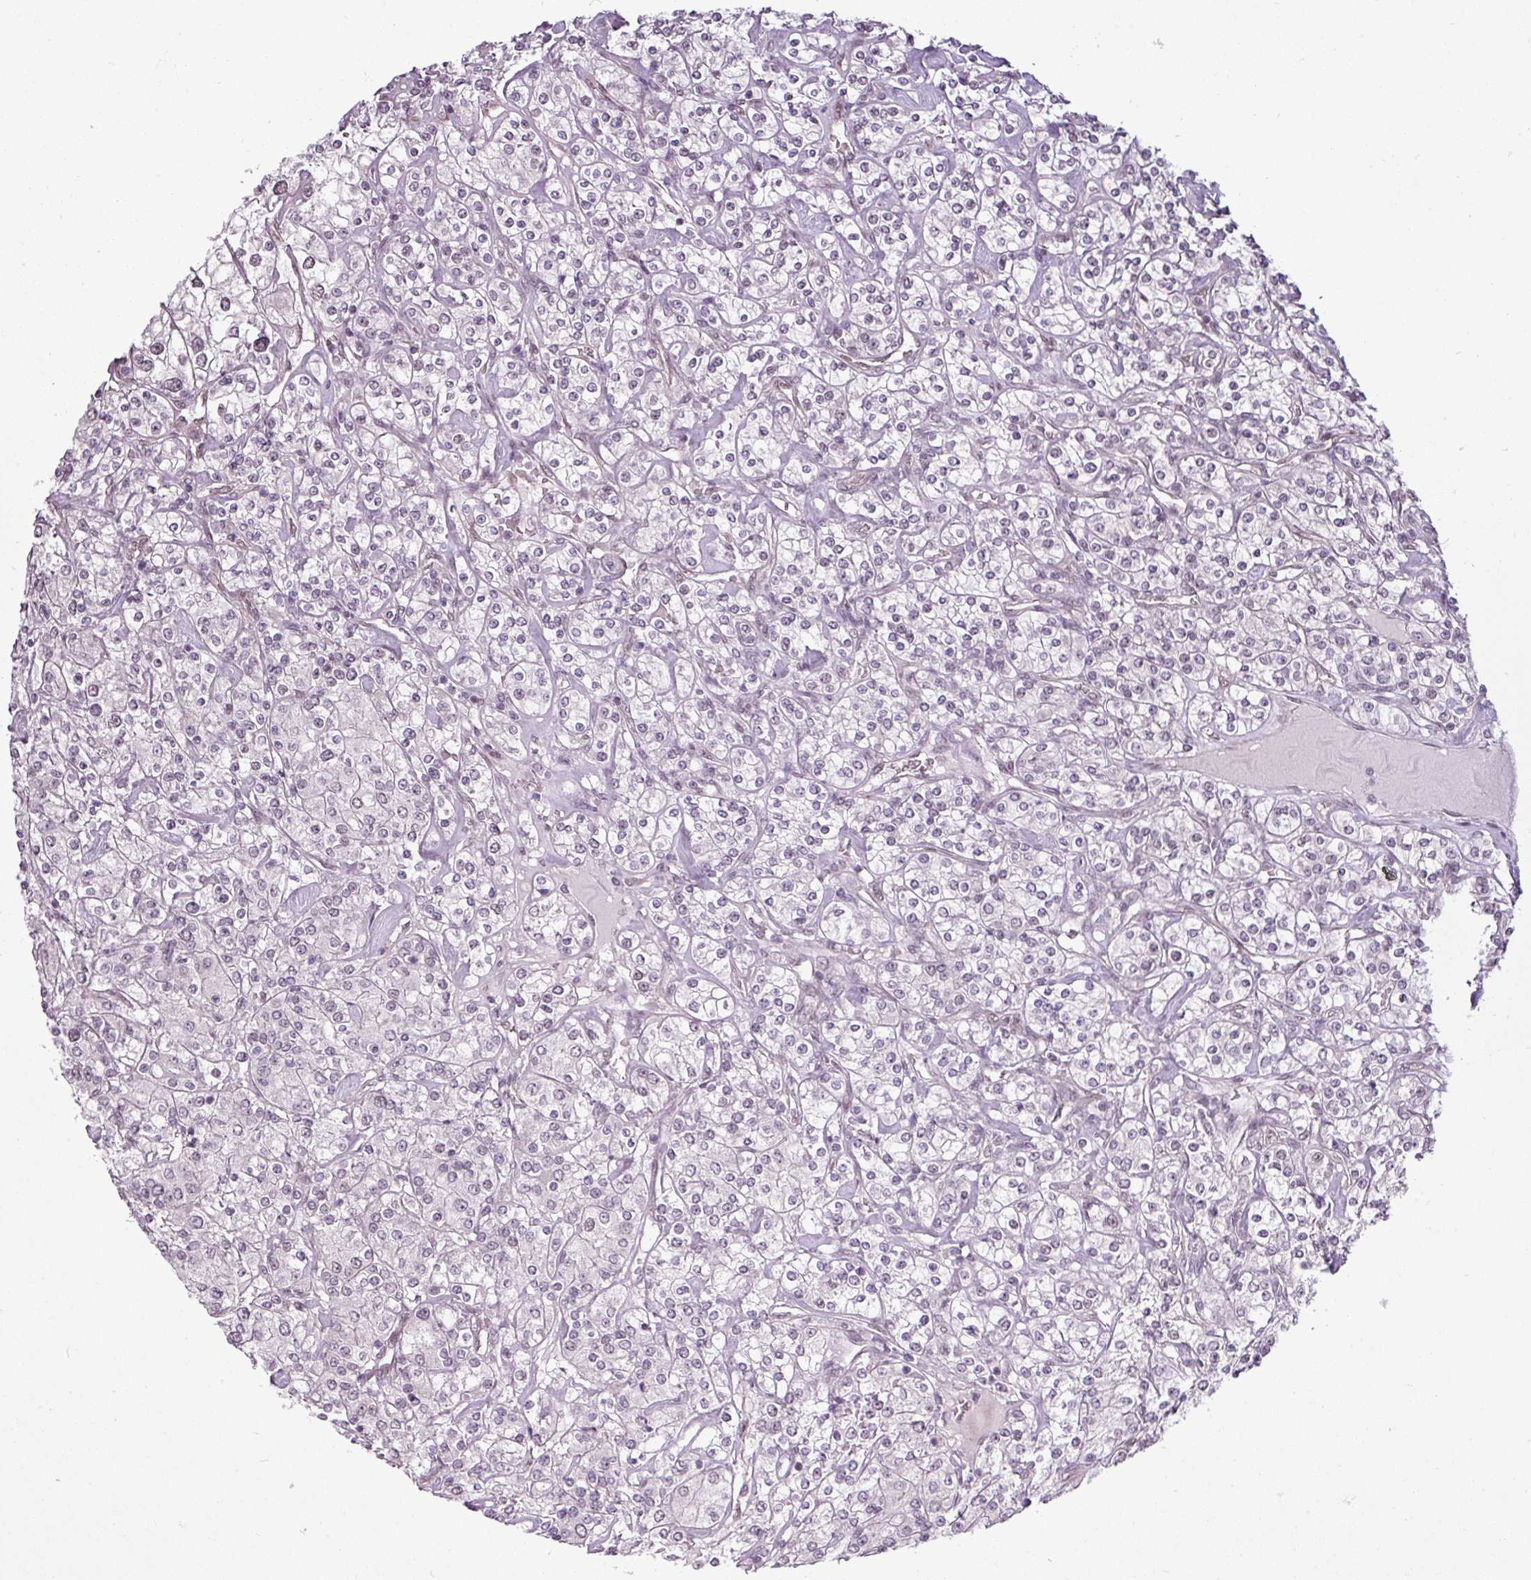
{"staining": {"intensity": "negative", "quantity": "none", "location": "none"}, "tissue": "renal cancer", "cell_type": "Tumor cells", "image_type": "cancer", "snomed": [{"axis": "morphology", "description": "Adenocarcinoma, NOS"}, {"axis": "topography", "description": "Kidney"}], "caption": "The micrograph reveals no significant positivity in tumor cells of renal adenocarcinoma.", "gene": "GPT2", "patient": {"sex": "male", "age": 77}}